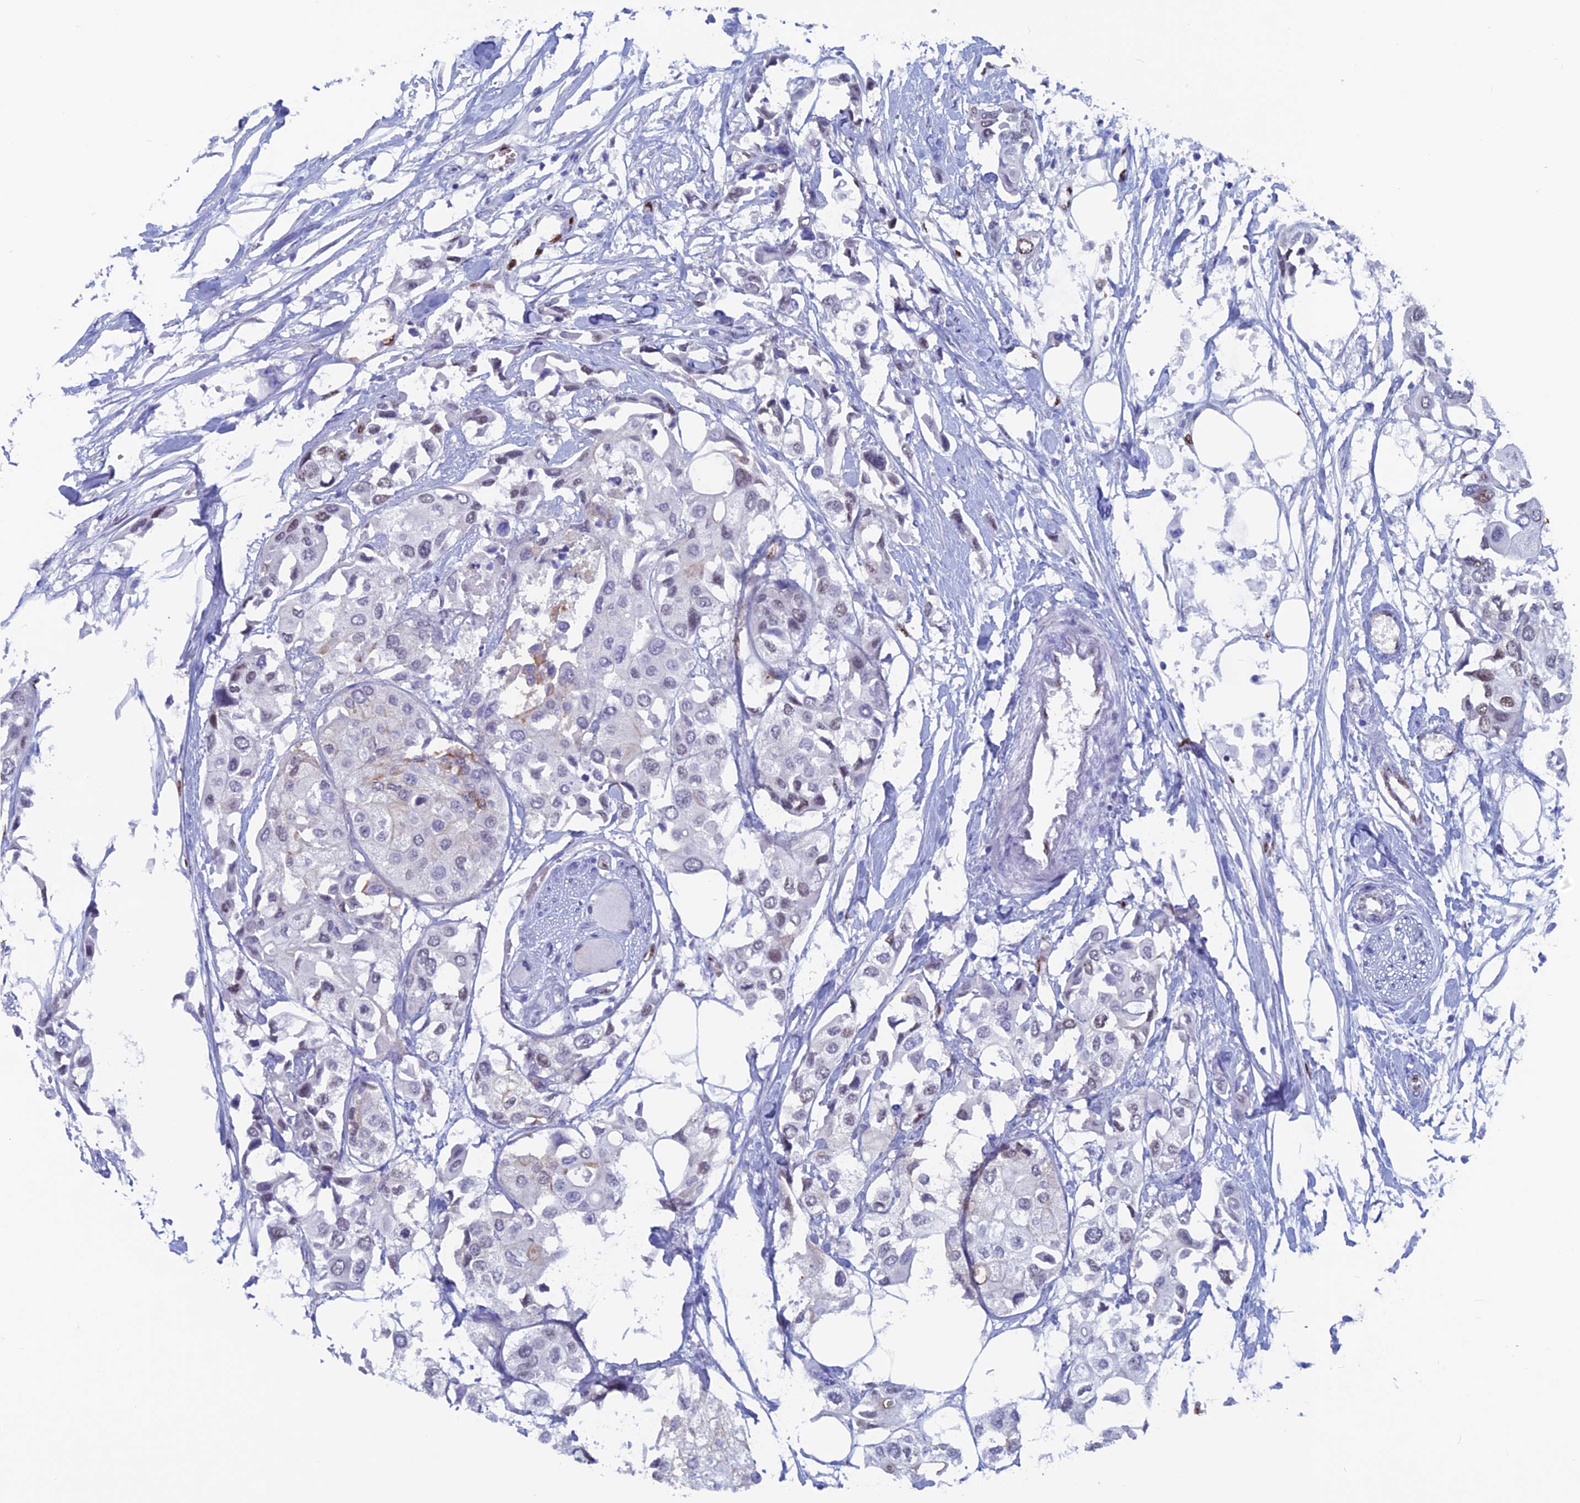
{"staining": {"intensity": "weak", "quantity": "<25%", "location": "nuclear"}, "tissue": "urothelial cancer", "cell_type": "Tumor cells", "image_type": "cancer", "snomed": [{"axis": "morphology", "description": "Urothelial carcinoma, High grade"}, {"axis": "topography", "description": "Urinary bladder"}], "caption": "Photomicrograph shows no protein staining in tumor cells of urothelial carcinoma (high-grade) tissue.", "gene": "NOL4L", "patient": {"sex": "male", "age": 64}}